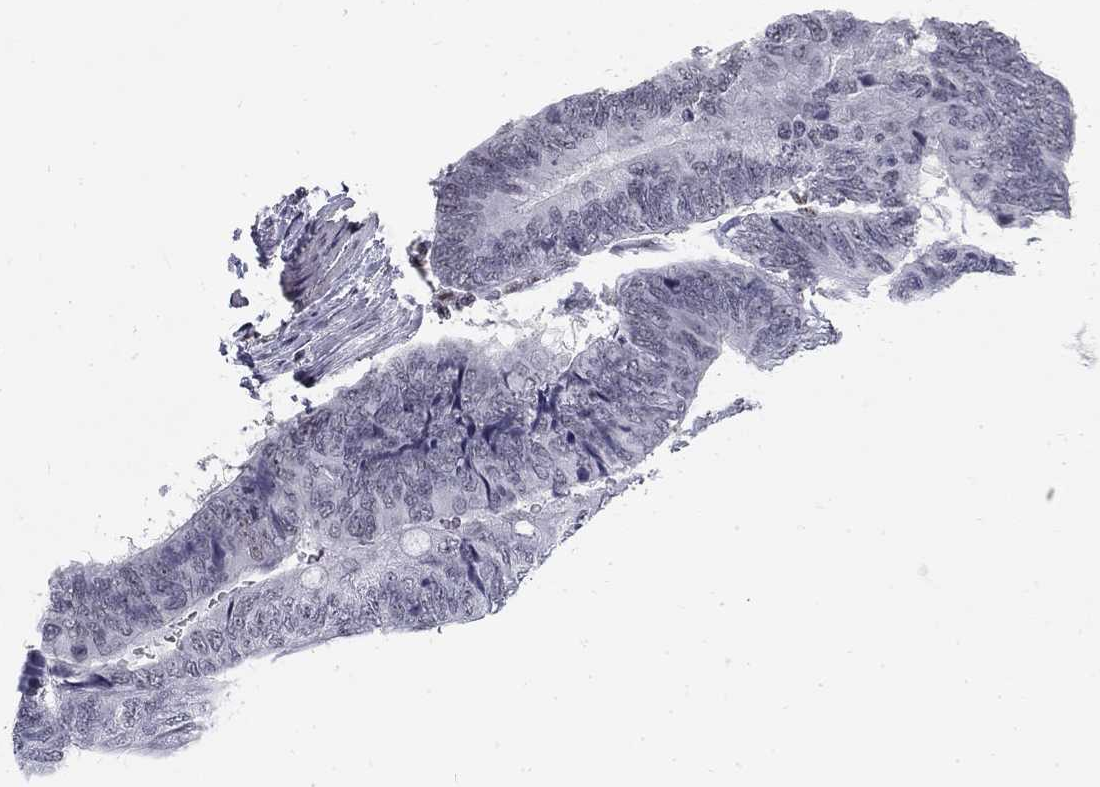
{"staining": {"intensity": "negative", "quantity": "none", "location": "none"}, "tissue": "colorectal cancer", "cell_type": "Tumor cells", "image_type": "cancer", "snomed": [{"axis": "morphology", "description": "Normal tissue, NOS"}, {"axis": "morphology", "description": "Adenocarcinoma, NOS"}, {"axis": "topography", "description": "Rectum"}, {"axis": "topography", "description": "Peripheral nerve tissue"}], "caption": "The image reveals no staining of tumor cells in colorectal adenocarcinoma.", "gene": "SNORC", "patient": {"sex": "male", "age": 92}}